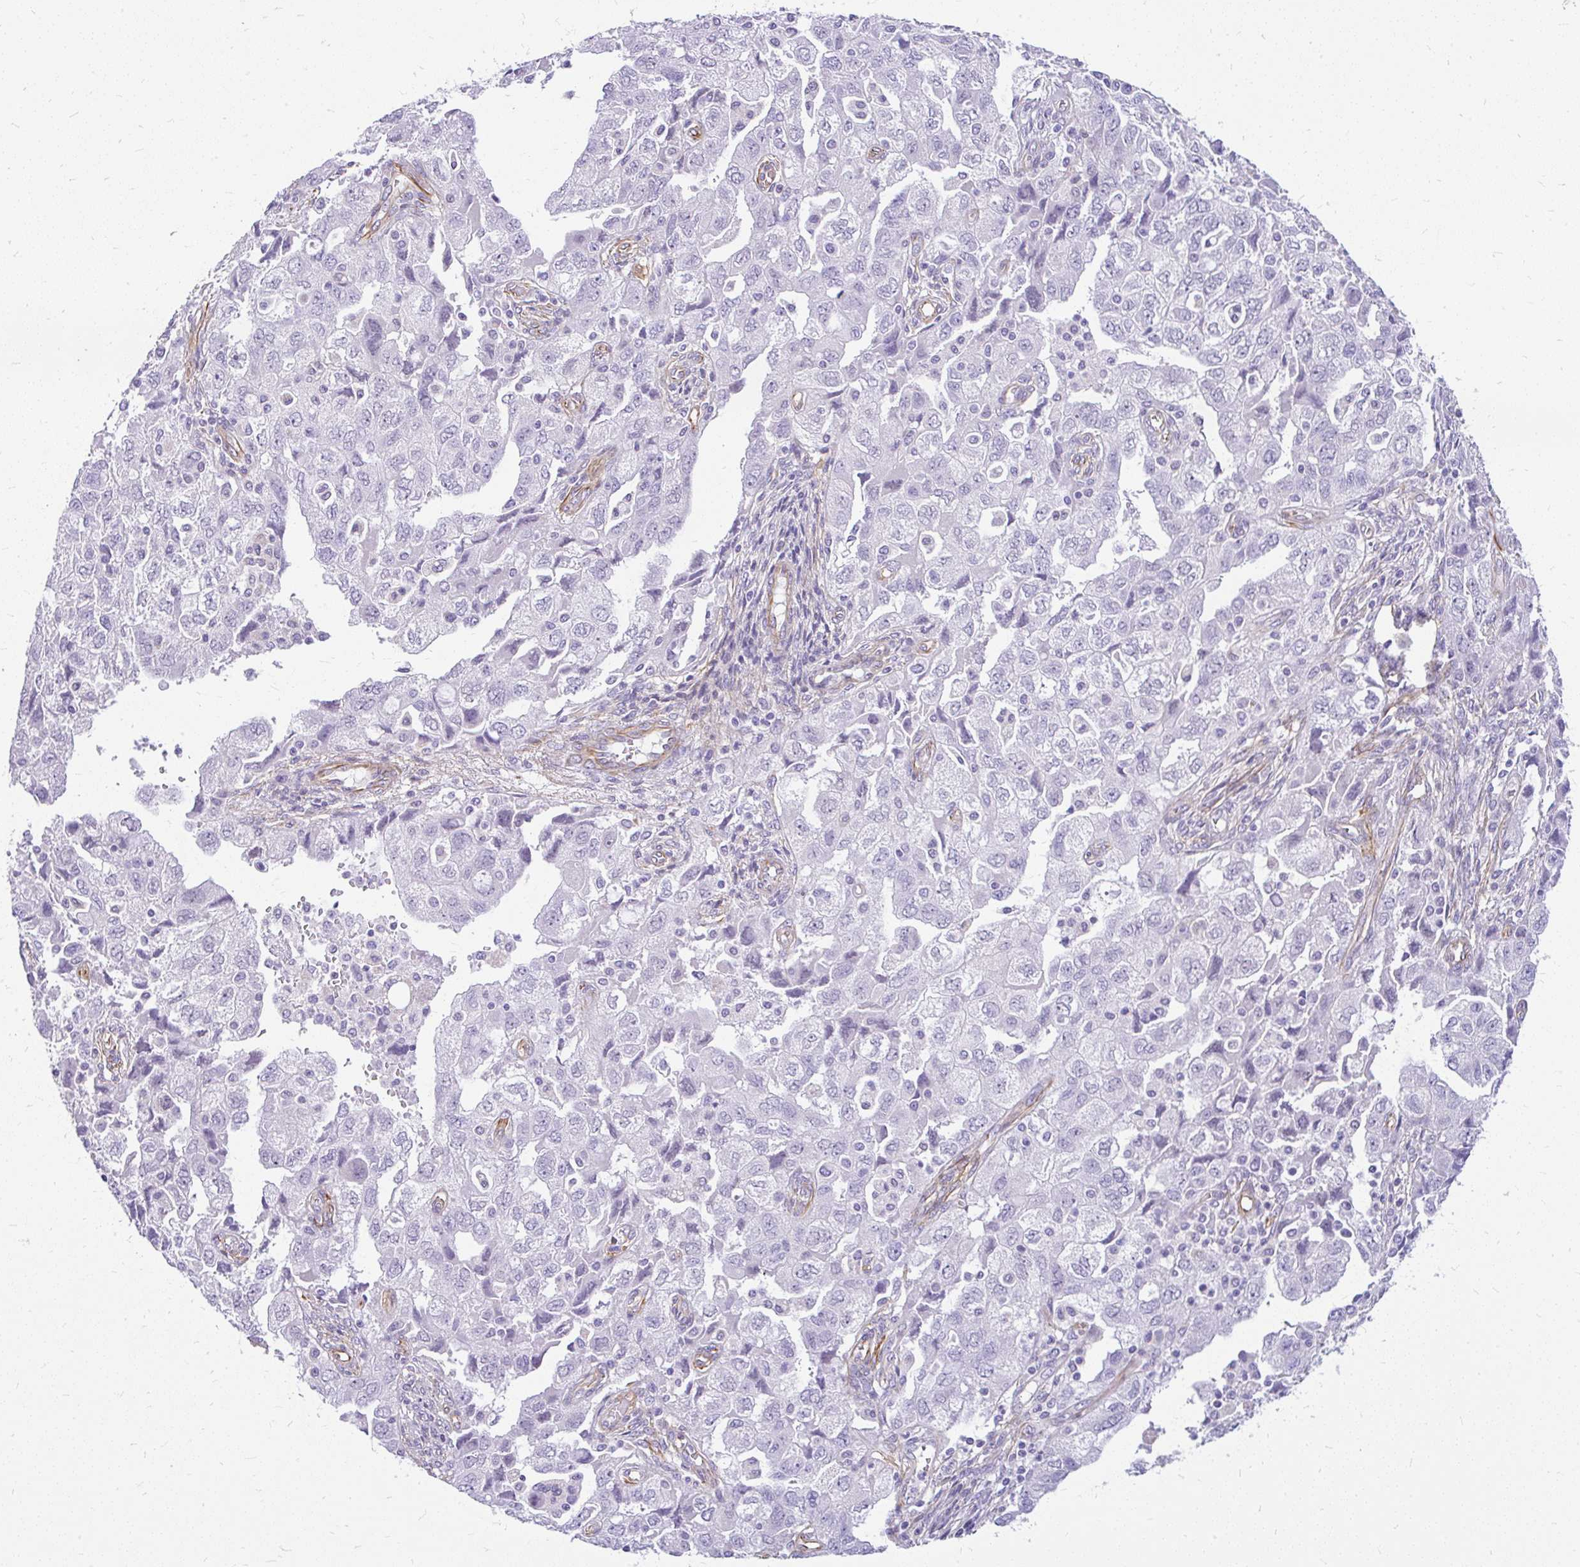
{"staining": {"intensity": "negative", "quantity": "none", "location": "none"}, "tissue": "ovarian cancer", "cell_type": "Tumor cells", "image_type": "cancer", "snomed": [{"axis": "morphology", "description": "Carcinoma, NOS"}, {"axis": "morphology", "description": "Cystadenocarcinoma, serous, NOS"}, {"axis": "topography", "description": "Ovary"}], "caption": "An image of ovarian serous cystadenocarcinoma stained for a protein demonstrates no brown staining in tumor cells.", "gene": "FAM83C", "patient": {"sex": "female", "age": 69}}